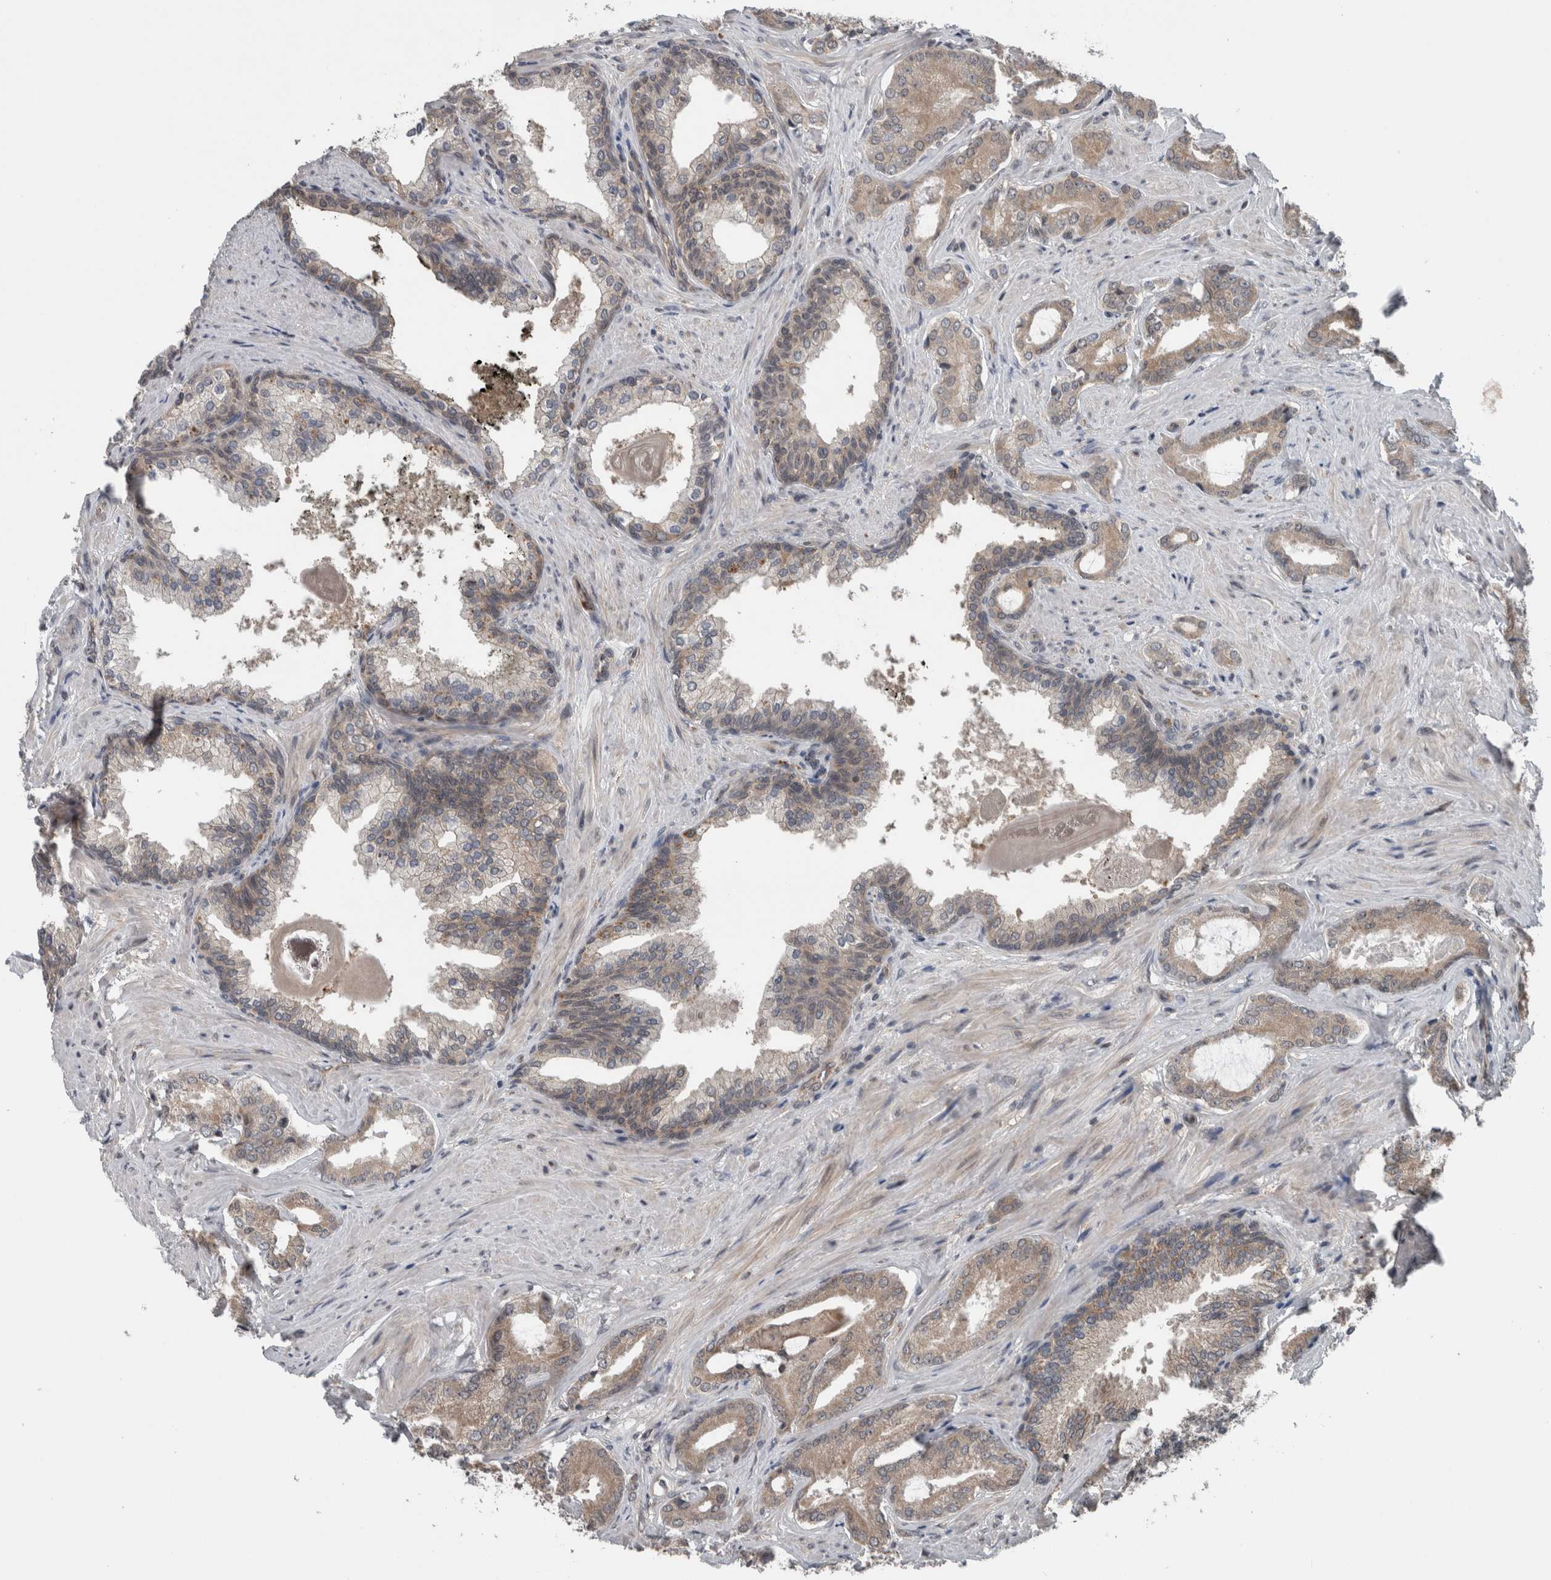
{"staining": {"intensity": "weak", "quantity": ">75%", "location": "cytoplasmic/membranous"}, "tissue": "prostate cancer", "cell_type": "Tumor cells", "image_type": "cancer", "snomed": [{"axis": "morphology", "description": "Adenocarcinoma, Low grade"}, {"axis": "topography", "description": "Prostate"}], "caption": "Protein staining of prostate adenocarcinoma (low-grade) tissue shows weak cytoplasmic/membranous staining in approximately >75% of tumor cells.", "gene": "ENY2", "patient": {"sex": "male", "age": 71}}